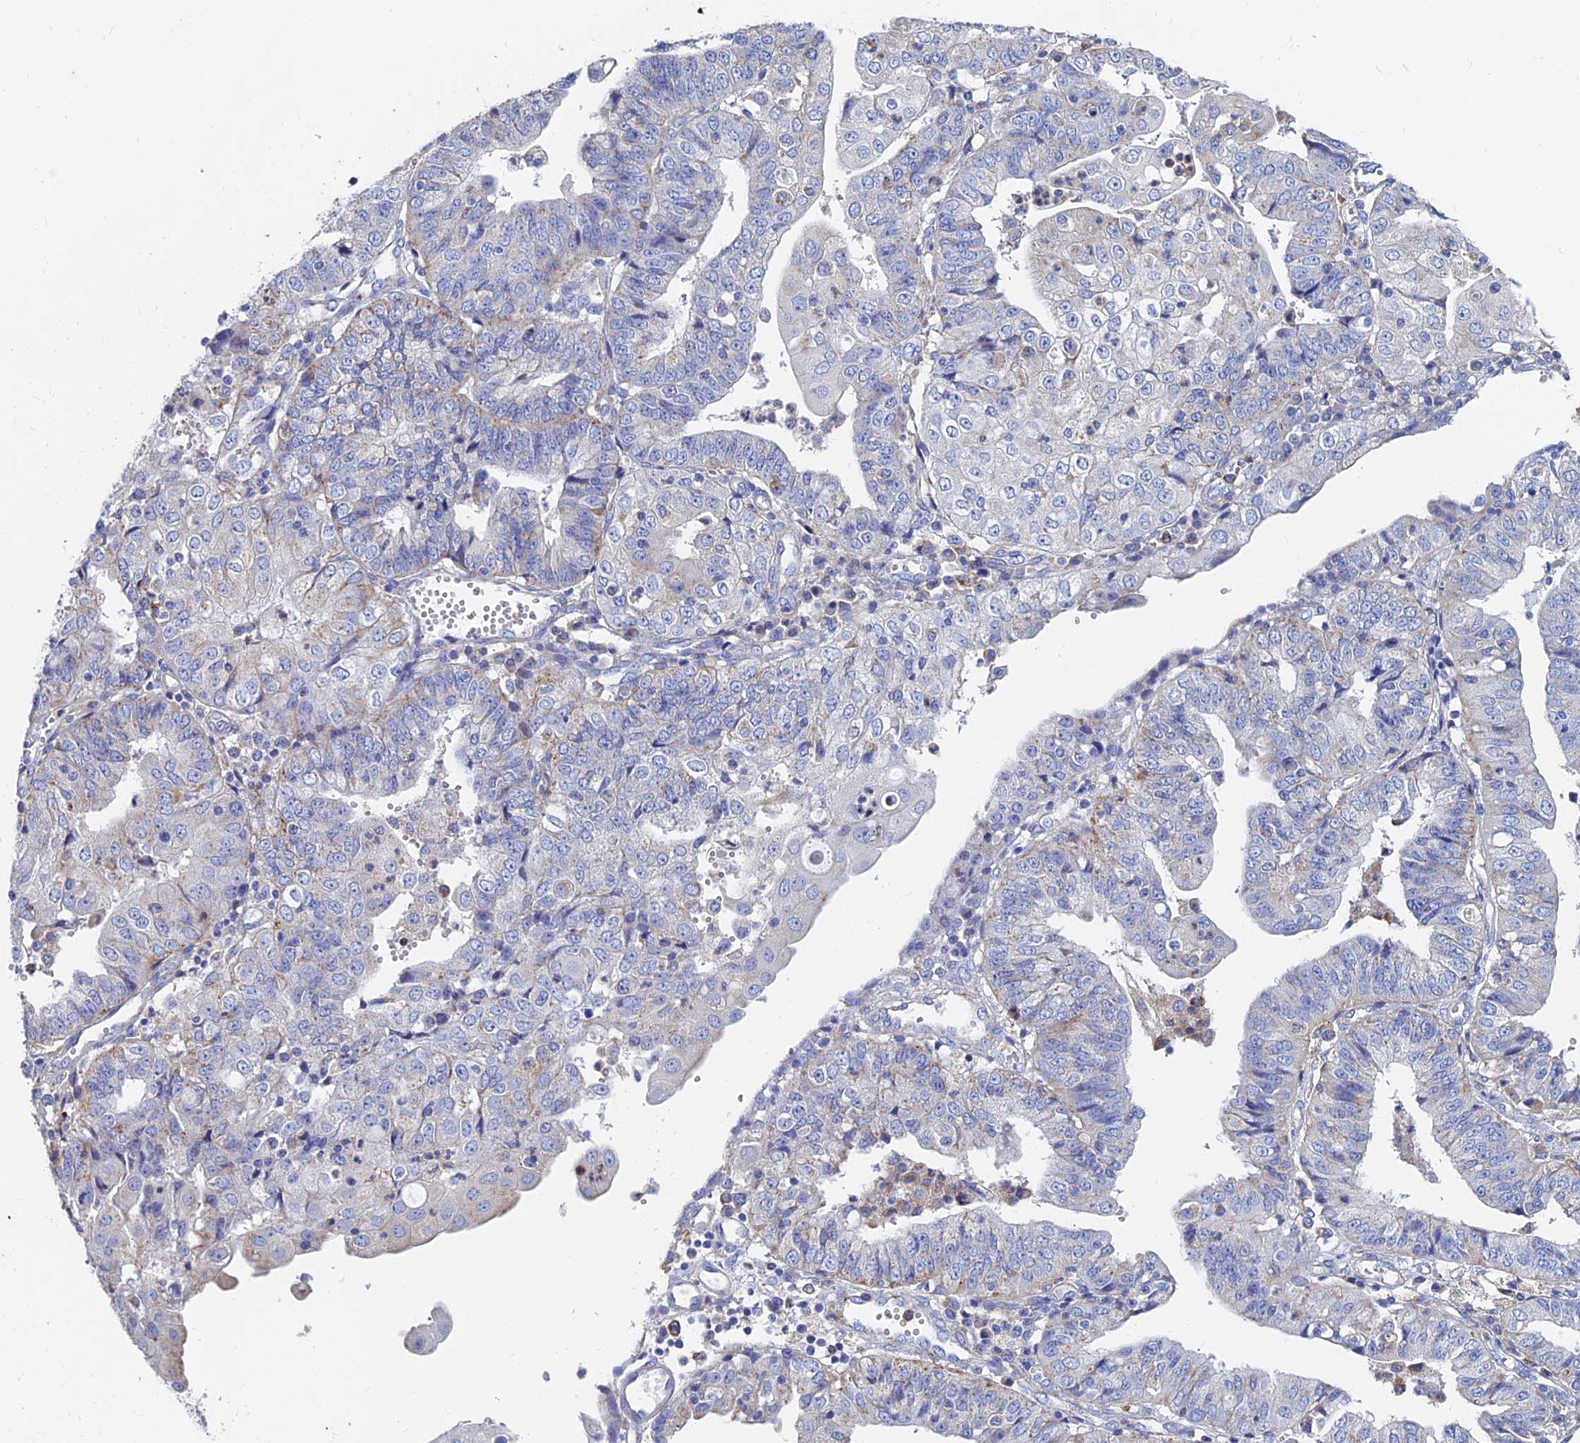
{"staining": {"intensity": "moderate", "quantity": "<25%", "location": "cytoplasmic/membranous"}, "tissue": "endometrial cancer", "cell_type": "Tumor cells", "image_type": "cancer", "snomed": [{"axis": "morphology", "description": "Adenocarcinoma, NOS"}, {"axis": "topography", "description": "Endometrium"}], "caption": "Endometrial cancer (adenocarcinoma) stained for a protein (brown) exhibits moderate cytoplasmic/membranous positive expression in about <25% of tumor cells.", "gene": "SPNS1", "patient": {"sex": "female", "age": 56}}